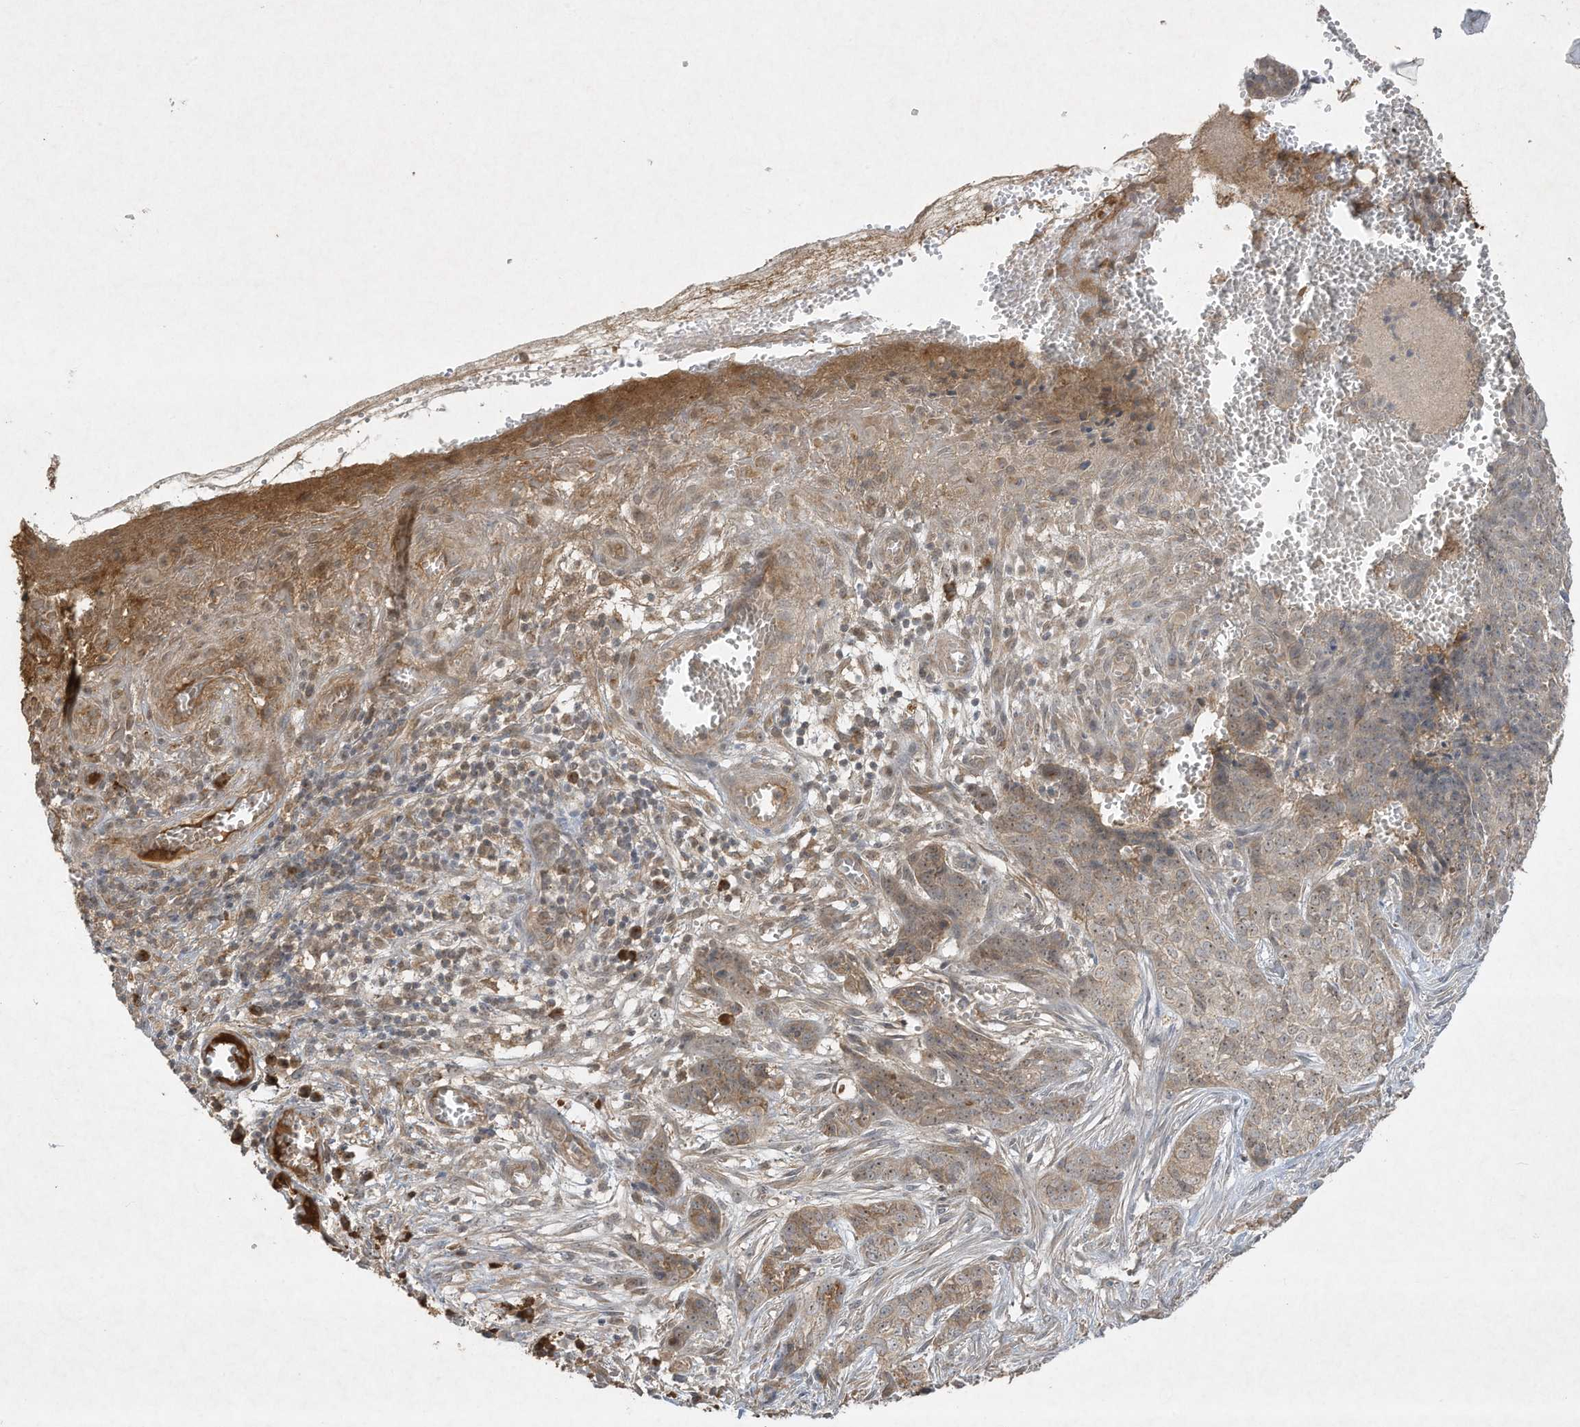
{"staining": {"intensity": "weak", "quantity": ">75%", "location": "cytoplasmic/membranous,nuclear"}, "tissue": "skin cancer", "cell_type": "Tumor cells", "image_type": "cancer", "snomed": [{"axis": "morphology", "description": "Basal cell carcinoma"}, {"axis": "topography", "description": "Skin"}], "caption": "This image shows skin cancer (basal cell carcinoma) stained with immunohistochemistry to label a protein in brown. The cytoplasmic/membranous and nuclear of tumor cells show weak positivity for the protein. Nuclei are counter-stained blue.", "gene": "FETUB", "patient": {"sex": "female", "age": 64}}